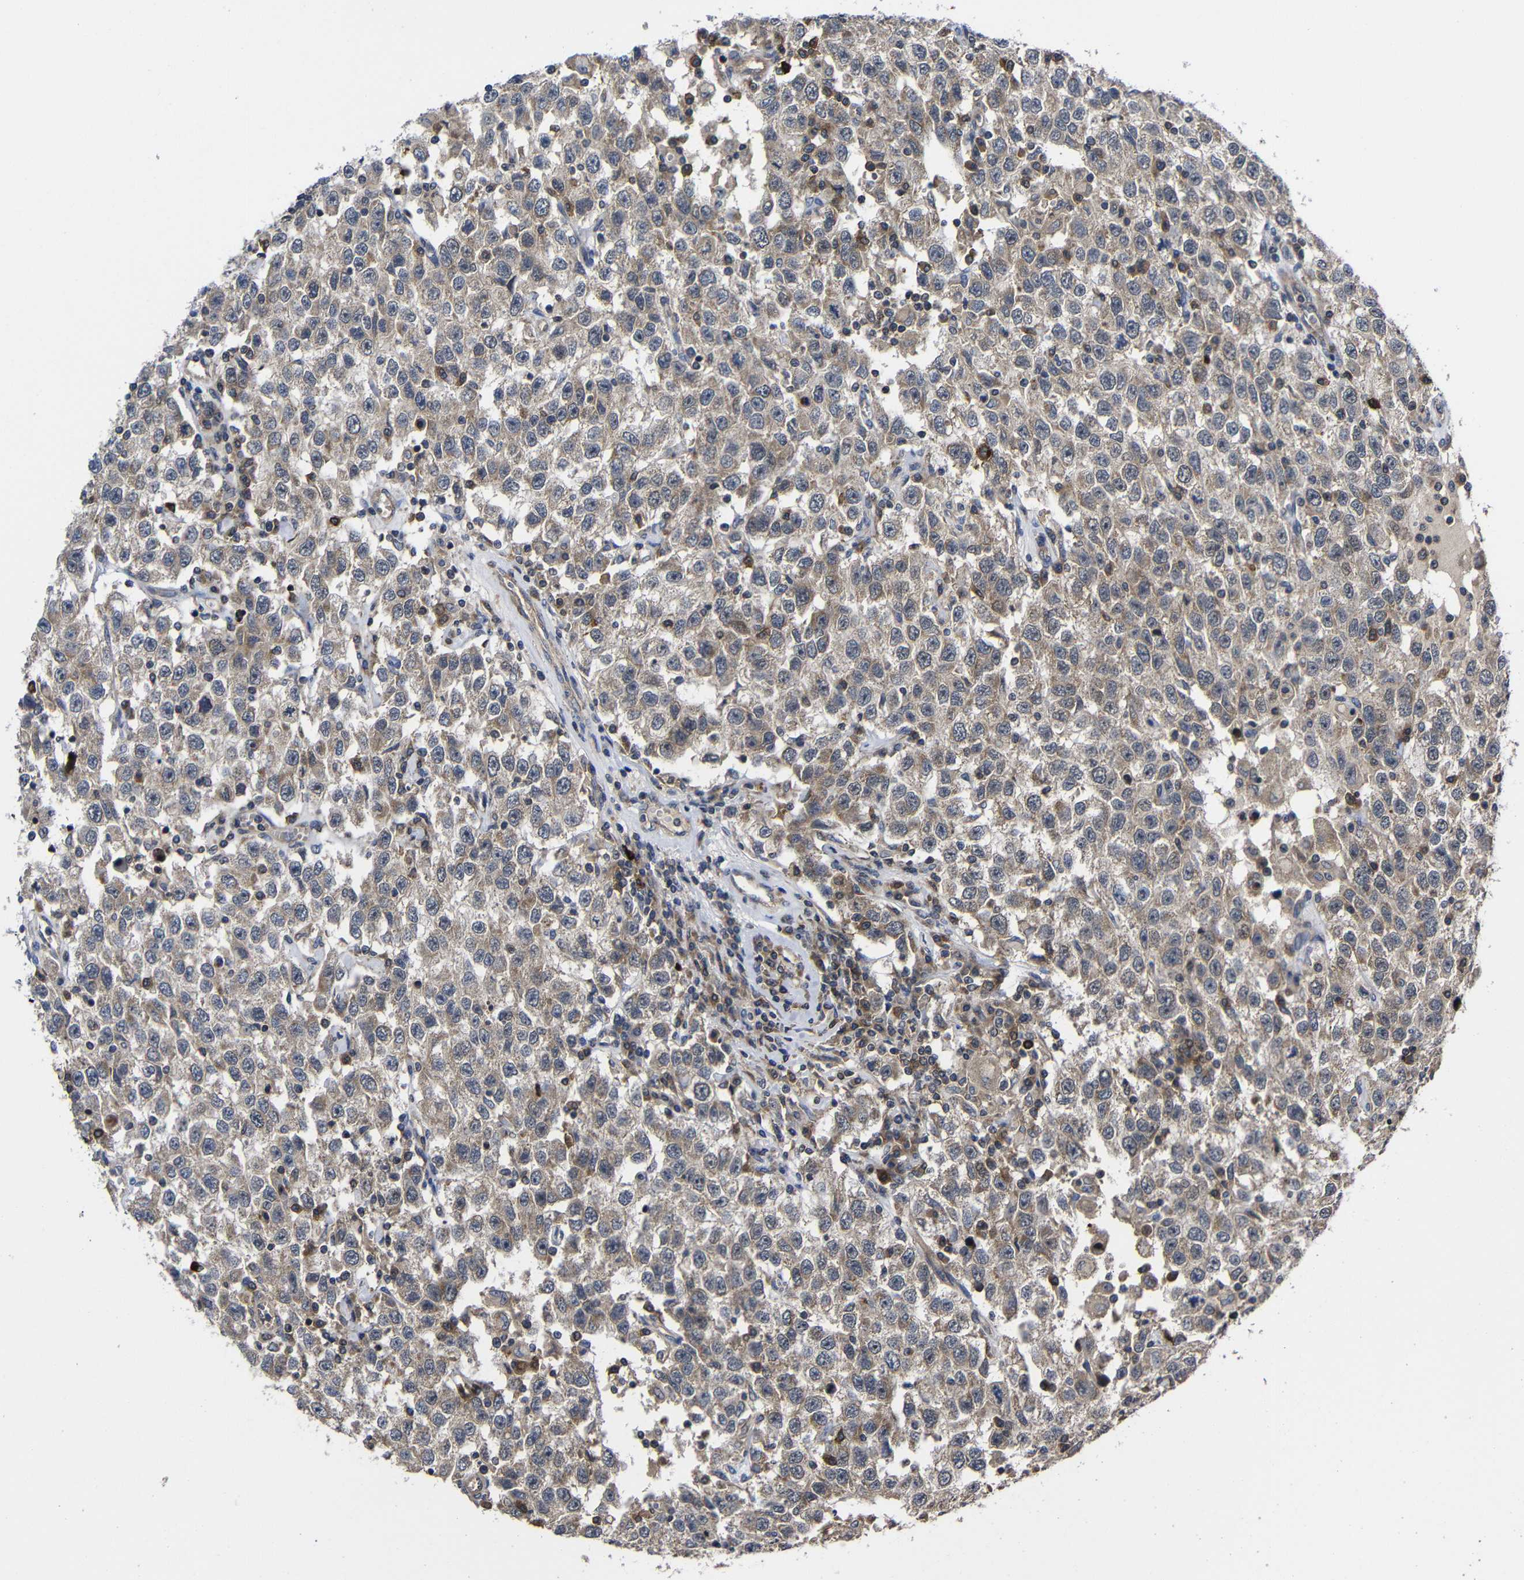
{"staining": {"intensity": "weak", "quantity": ">75%", "location": "cytoplasmic/membranous"}, "tissue": "testis cancer", "cell_type": "Tumor cells", "image_type": "cancer", "snomed": [{"axis": "morphology", "description": "Seminoma, NOS"}, {"axis": "topography", "description": "Testis"}], "caption": "Protein staining of testis cancer tissue demonstrates weak cytoplasmic/membranous staining in approximately >75% of tumor cells.", "gene": "LPAR5", "patient": {"sex": "male", "age": 41}}